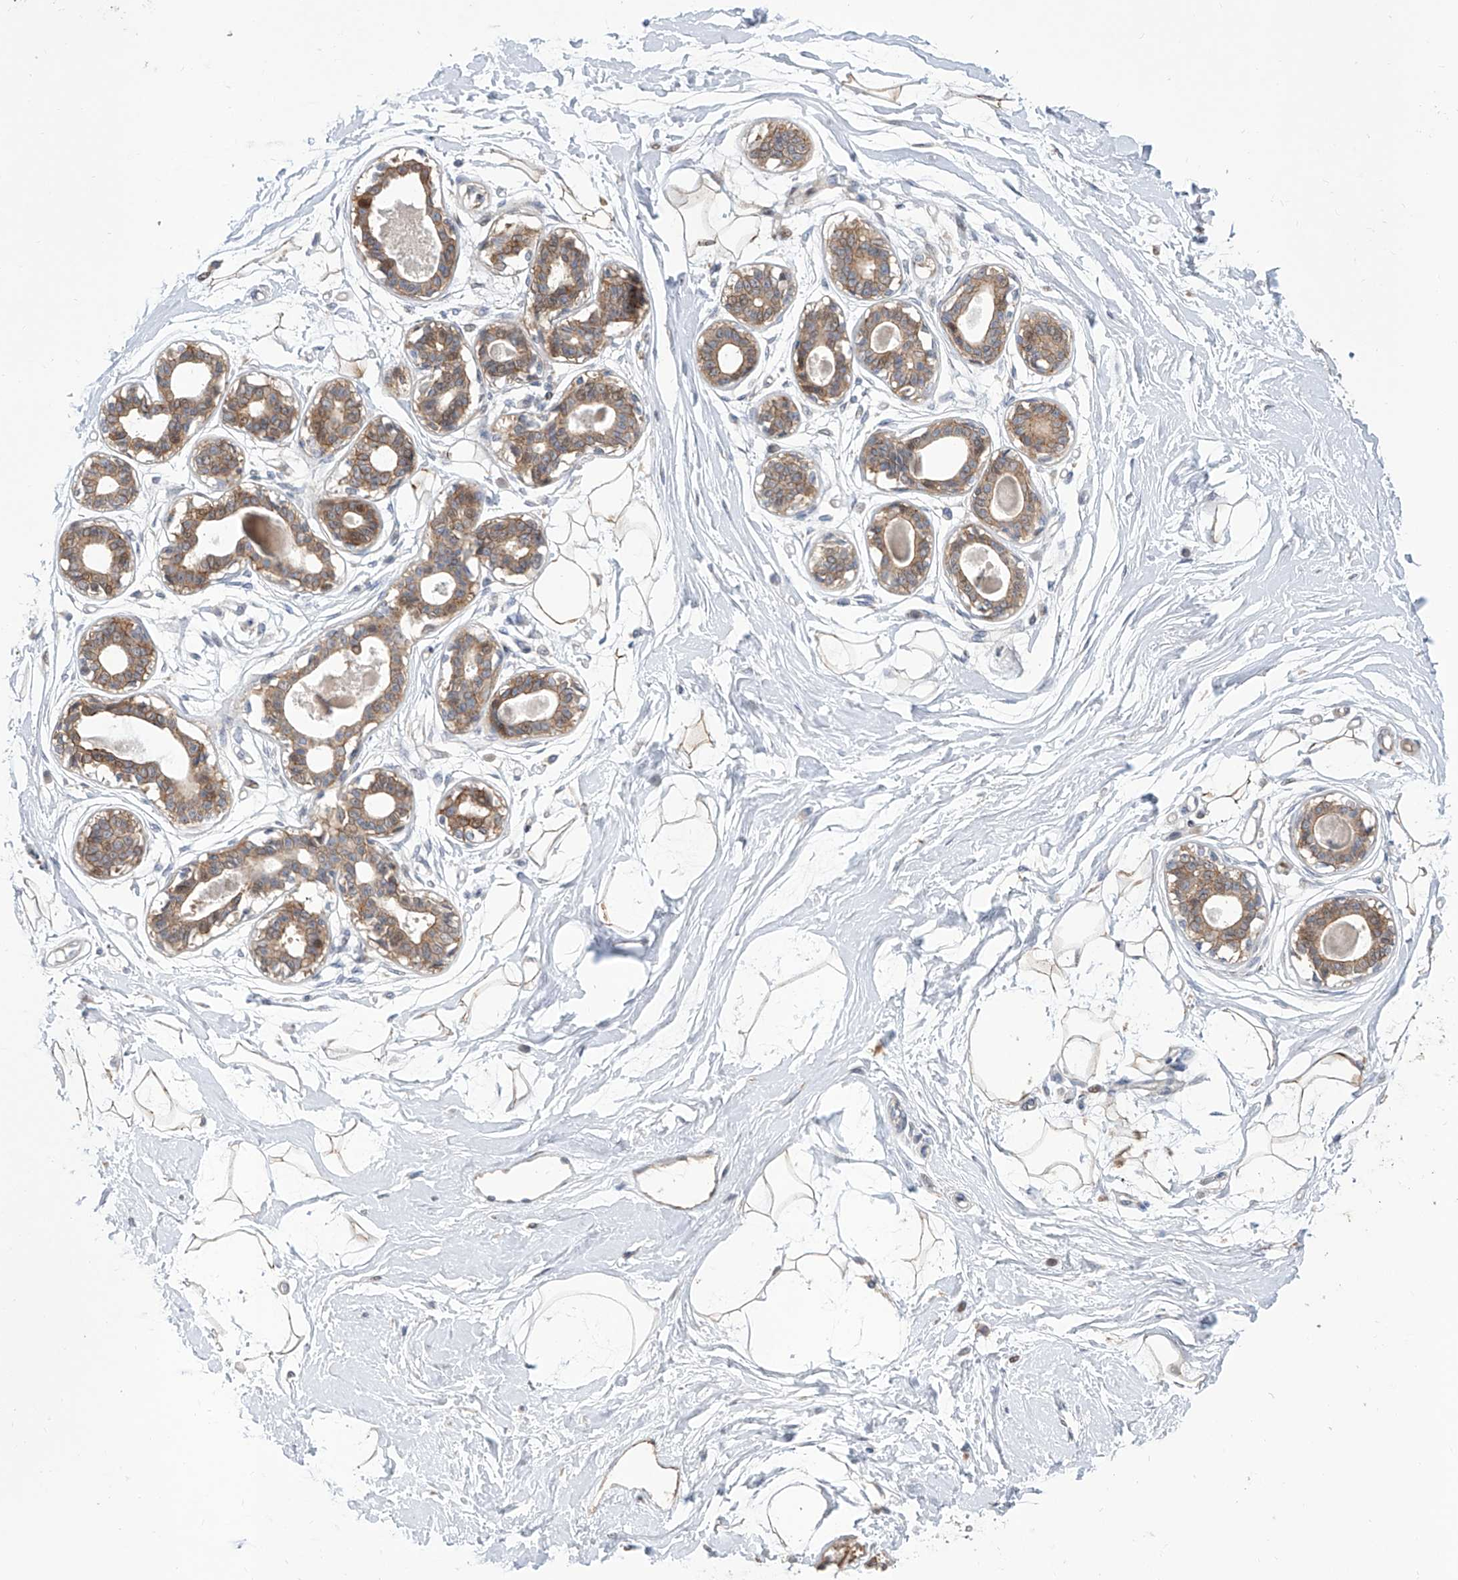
{"staining": {"intensity": "weak", "quantity": ">75%", "location": "cytoplasmic/membranous"}, "tissue": "breast", "cell_type": "Adipocytes", "image_type": "normal", "snomed": [{"axis": "morphology", "description": "Normal tissue, NOS"}, {"axis": "topography", "description": "Breast"}], "caption": "Immunohistochemical staining of normal human breast demonstrates low levels of weak cytoplasmic/membranous staining in approximately >75% of adipocytes. Using DAB (brown) and hematoxylin (blue) stains, captured at high magnification using brightfield microscopy.", "gene": "LRRC1", "patient": {"sex": "female", "age": 45}}